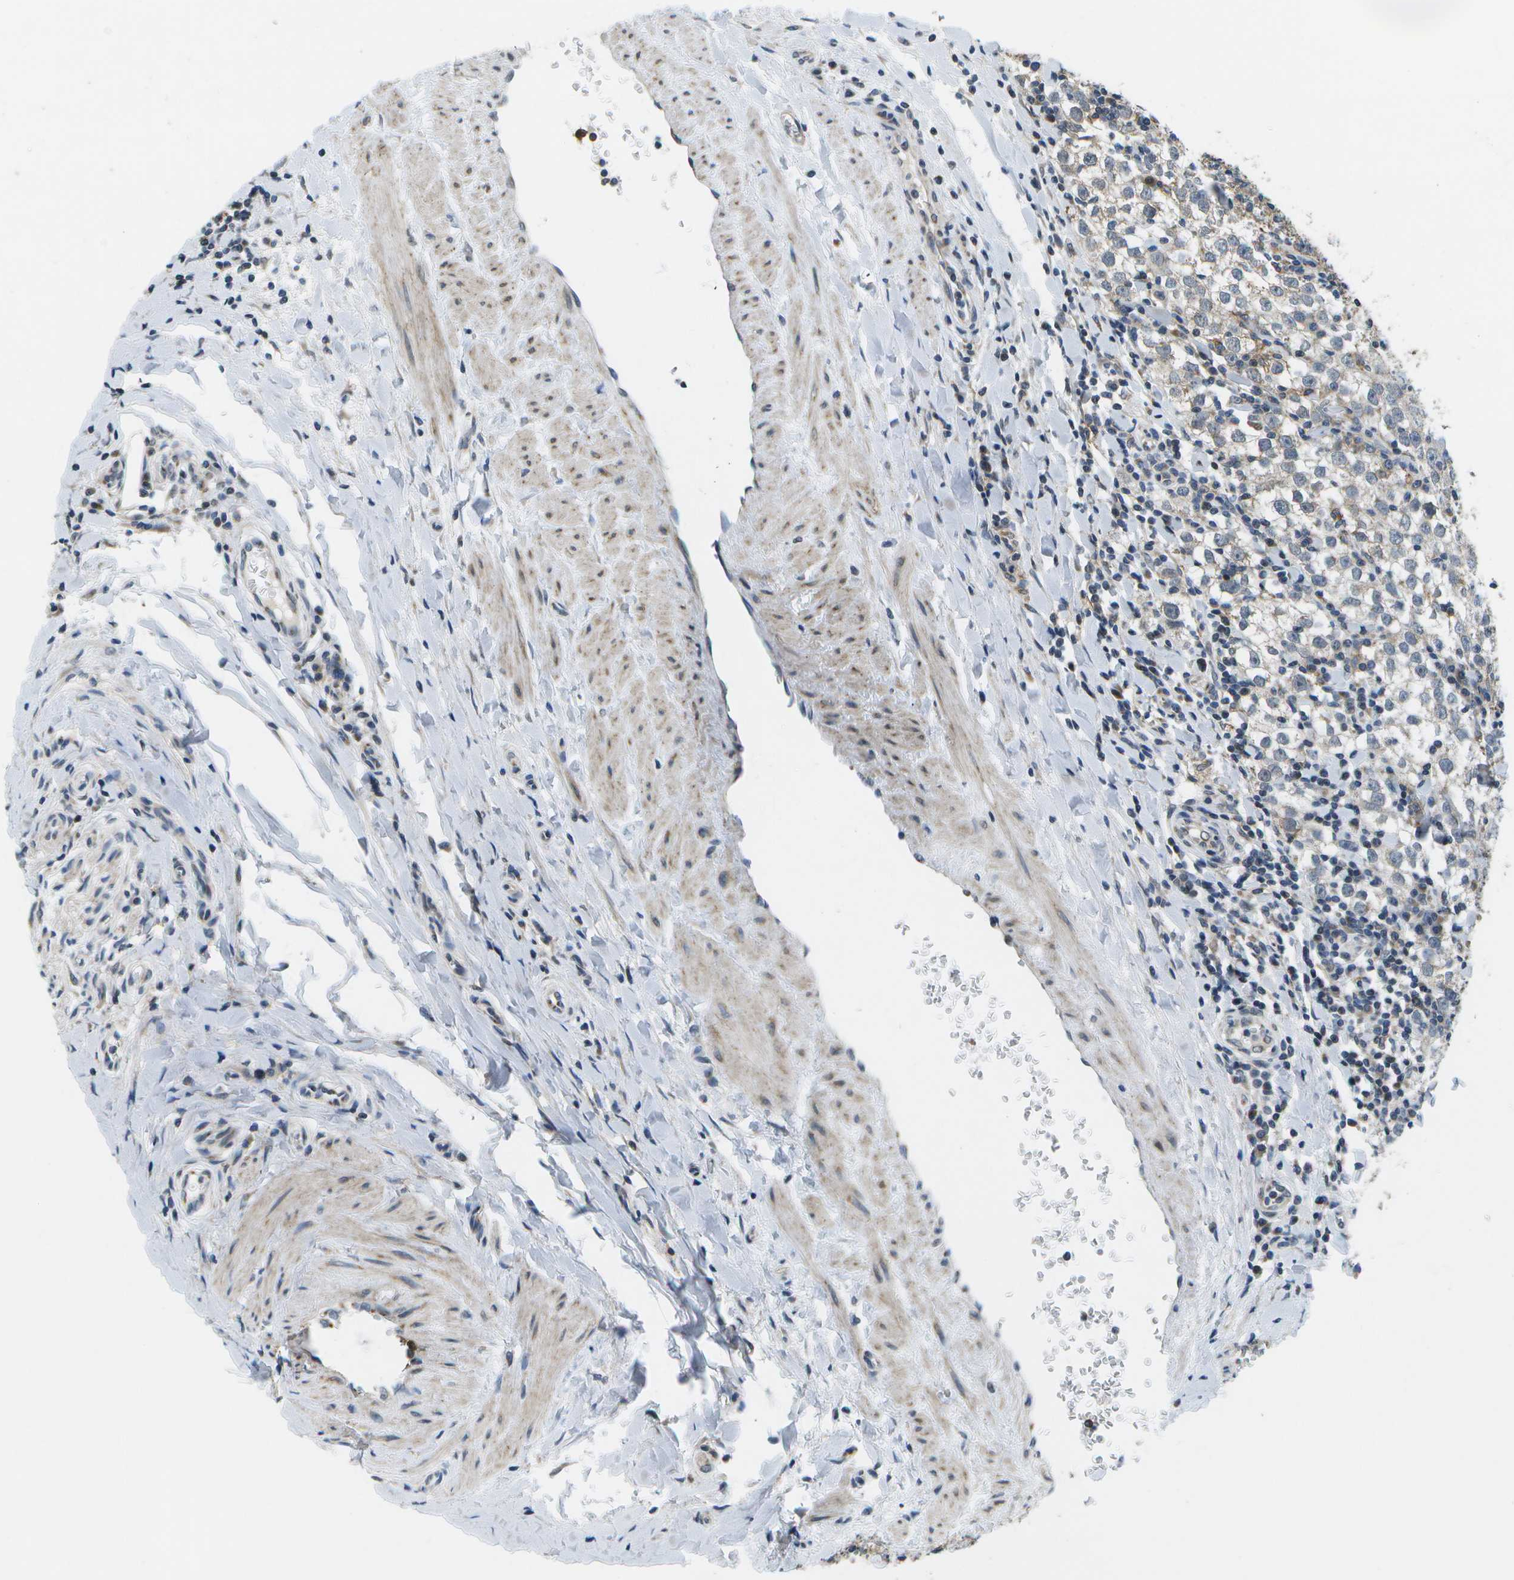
{"staining": {"intensity": "weak", "quantity": ">75%", "location": "cytoplasmic/membranous"}, "tissue": "testis cancer", "cell_type": "Tumor cells", "image_type": "cancer", "snomed": [{"axis": "morphology", "description": "Seminoma, NOS"}, {"axis": "morphology", "description": "Carcinoma, Embryonal, NOS"}, {"axis": "topography", "description": "Testis"}], "caption": "A high-resolution photomicrograph shows immunohistochemistry (IHC) staining of testis seminoma, which displays weak cytoplasmic/membranous staining in approximately >75% of tumor cells. The staining is performed using DAB brown chromogen to label protein expression. The nuclei are counter-stained blue using hematoxylin.", "gene": "GALNT15", "patient": {"sex": "male", "age": 36}}